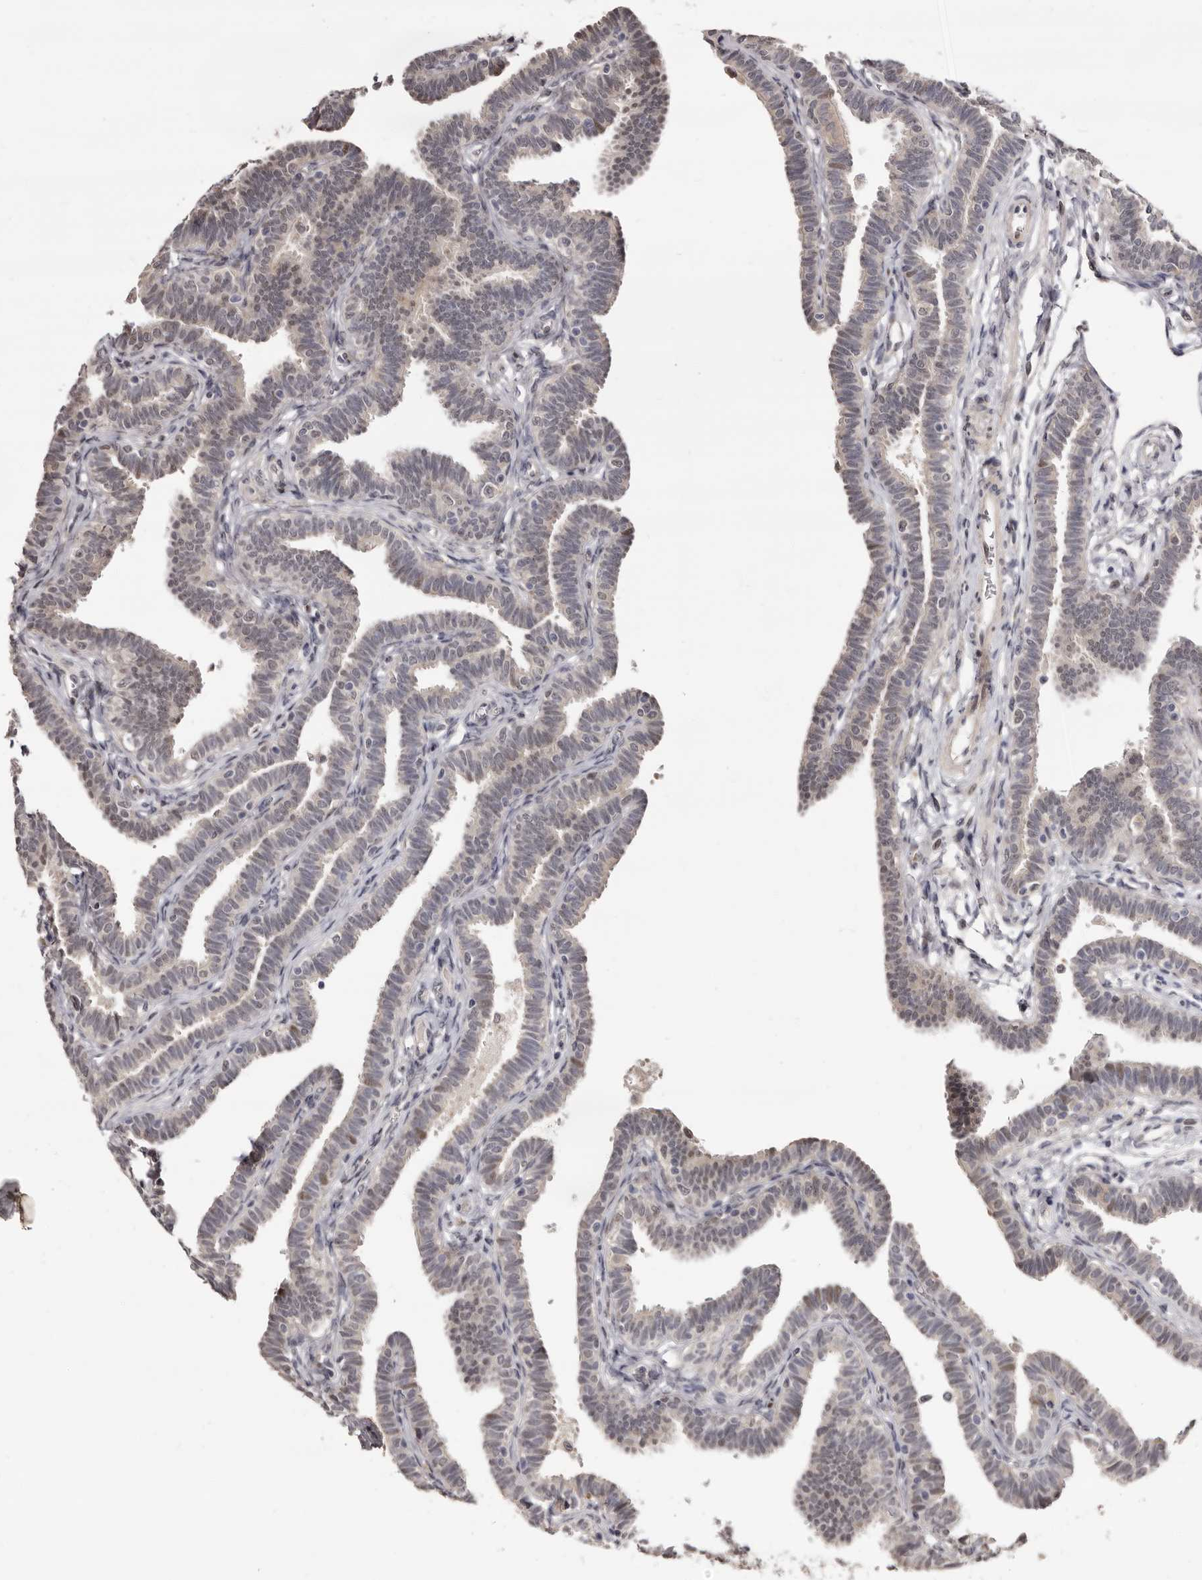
{"staining": {"intensity": "moderate", "quantity": "<25%", "location": "nuclear"}, "tissue": "fallopian tube", "cell_type": "Glandular cells", "image_type": "normal", "snomed": [{"axis": "morphology", "description": "Normal tissue, NOS"}, {"axis": "topography", "description": "Fallopian tube"}, {"axis": "topography", "description": "Ovary"}], "caption": "This is a histology image of immunohistochemistry staining of normal fallopian tube, which shows moderate positivity in the nuclear of glandular cells.", "gene": "ZNF326", "patient": {"sex": "female", "age": 23}}